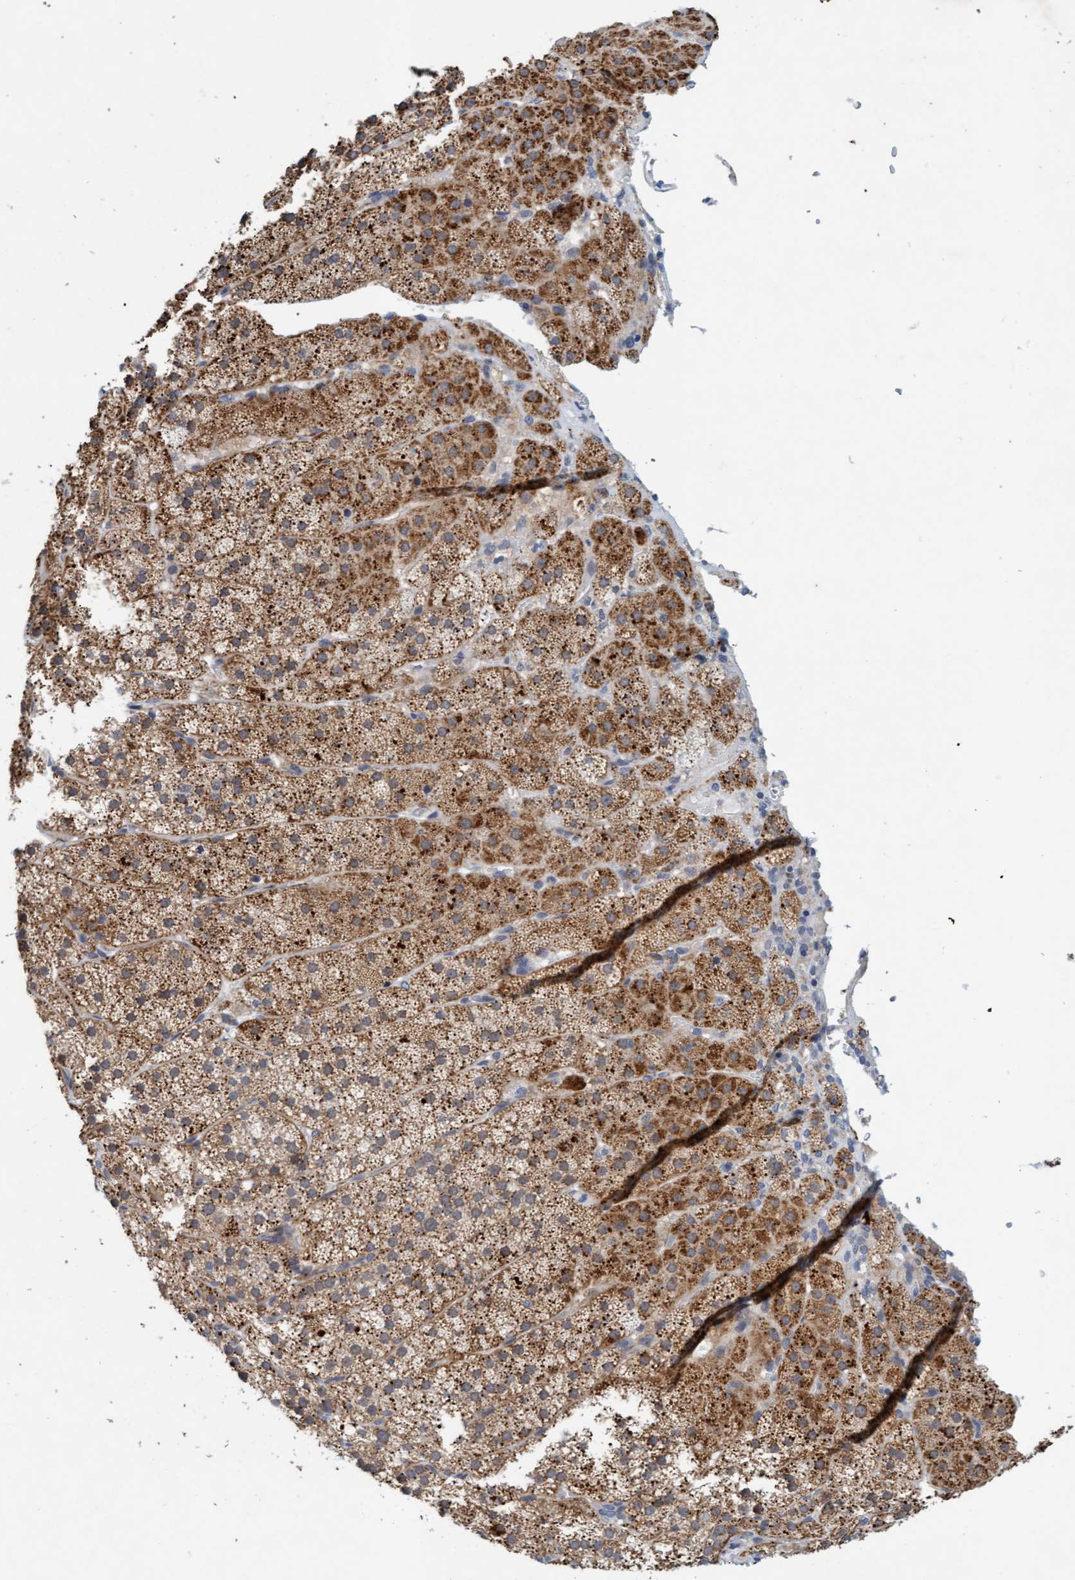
{"staining": {"intensity": "moderate", "quantity": ">75%", "location": "cytoplasmic/membranous"}, "tissue": "adrenal gland", "cell_type": "Glandular cells", "image_type": "normal", "snomed": [{"axis": "morphology", "description": "Normal tissue, NOS"}, {"axis": "topography", "description": "Adrenal gland"}], "caption": "Moderate cytoplasmic/membranous protein expression is seen in approximately >75% of glandular cells in adrenal gland.", "gene": "TSTD2", "patient": {"sex": "female", "age": 44}}